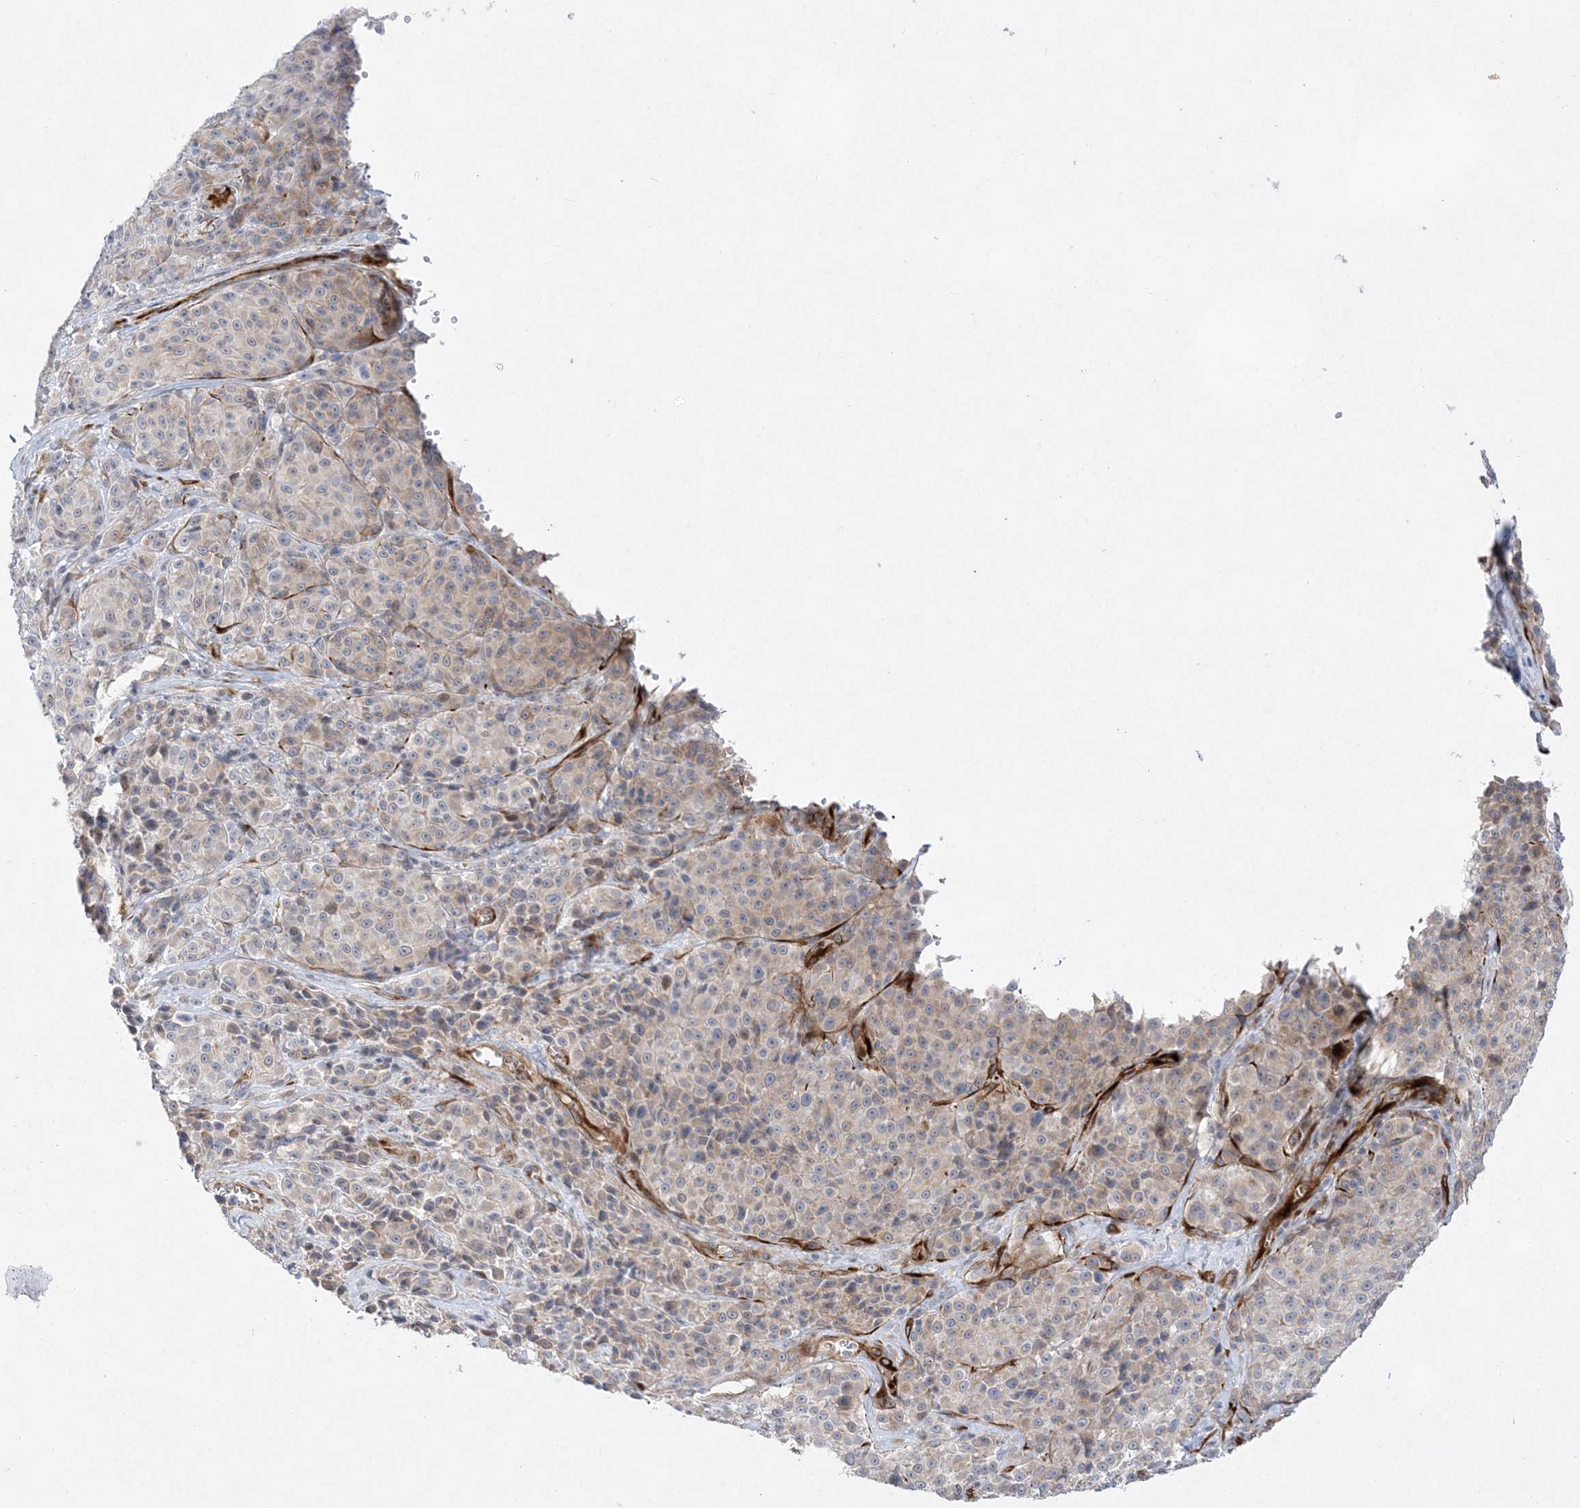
{"staining": {"intensity": "moderate", "quantity": "<25%", "location": "cytoplasmic/membranous"}, "tissue": "melanoma", "cell_type": "Tumor cells", "image_type": "cancer", "snomed": [{"axis": "morphology", "description": "Malignant melanoma, NOS"}, {"axis": "topography", "description": "Skin"}], "caption": "Melanoma tissue shows moderate cytoplasmic/membranous expression in approximately <25% of tumor cells, visualized by immunohistochemistry.", "gene": "TMEM132B", "patient": {"sex": "male", "age": 73}}